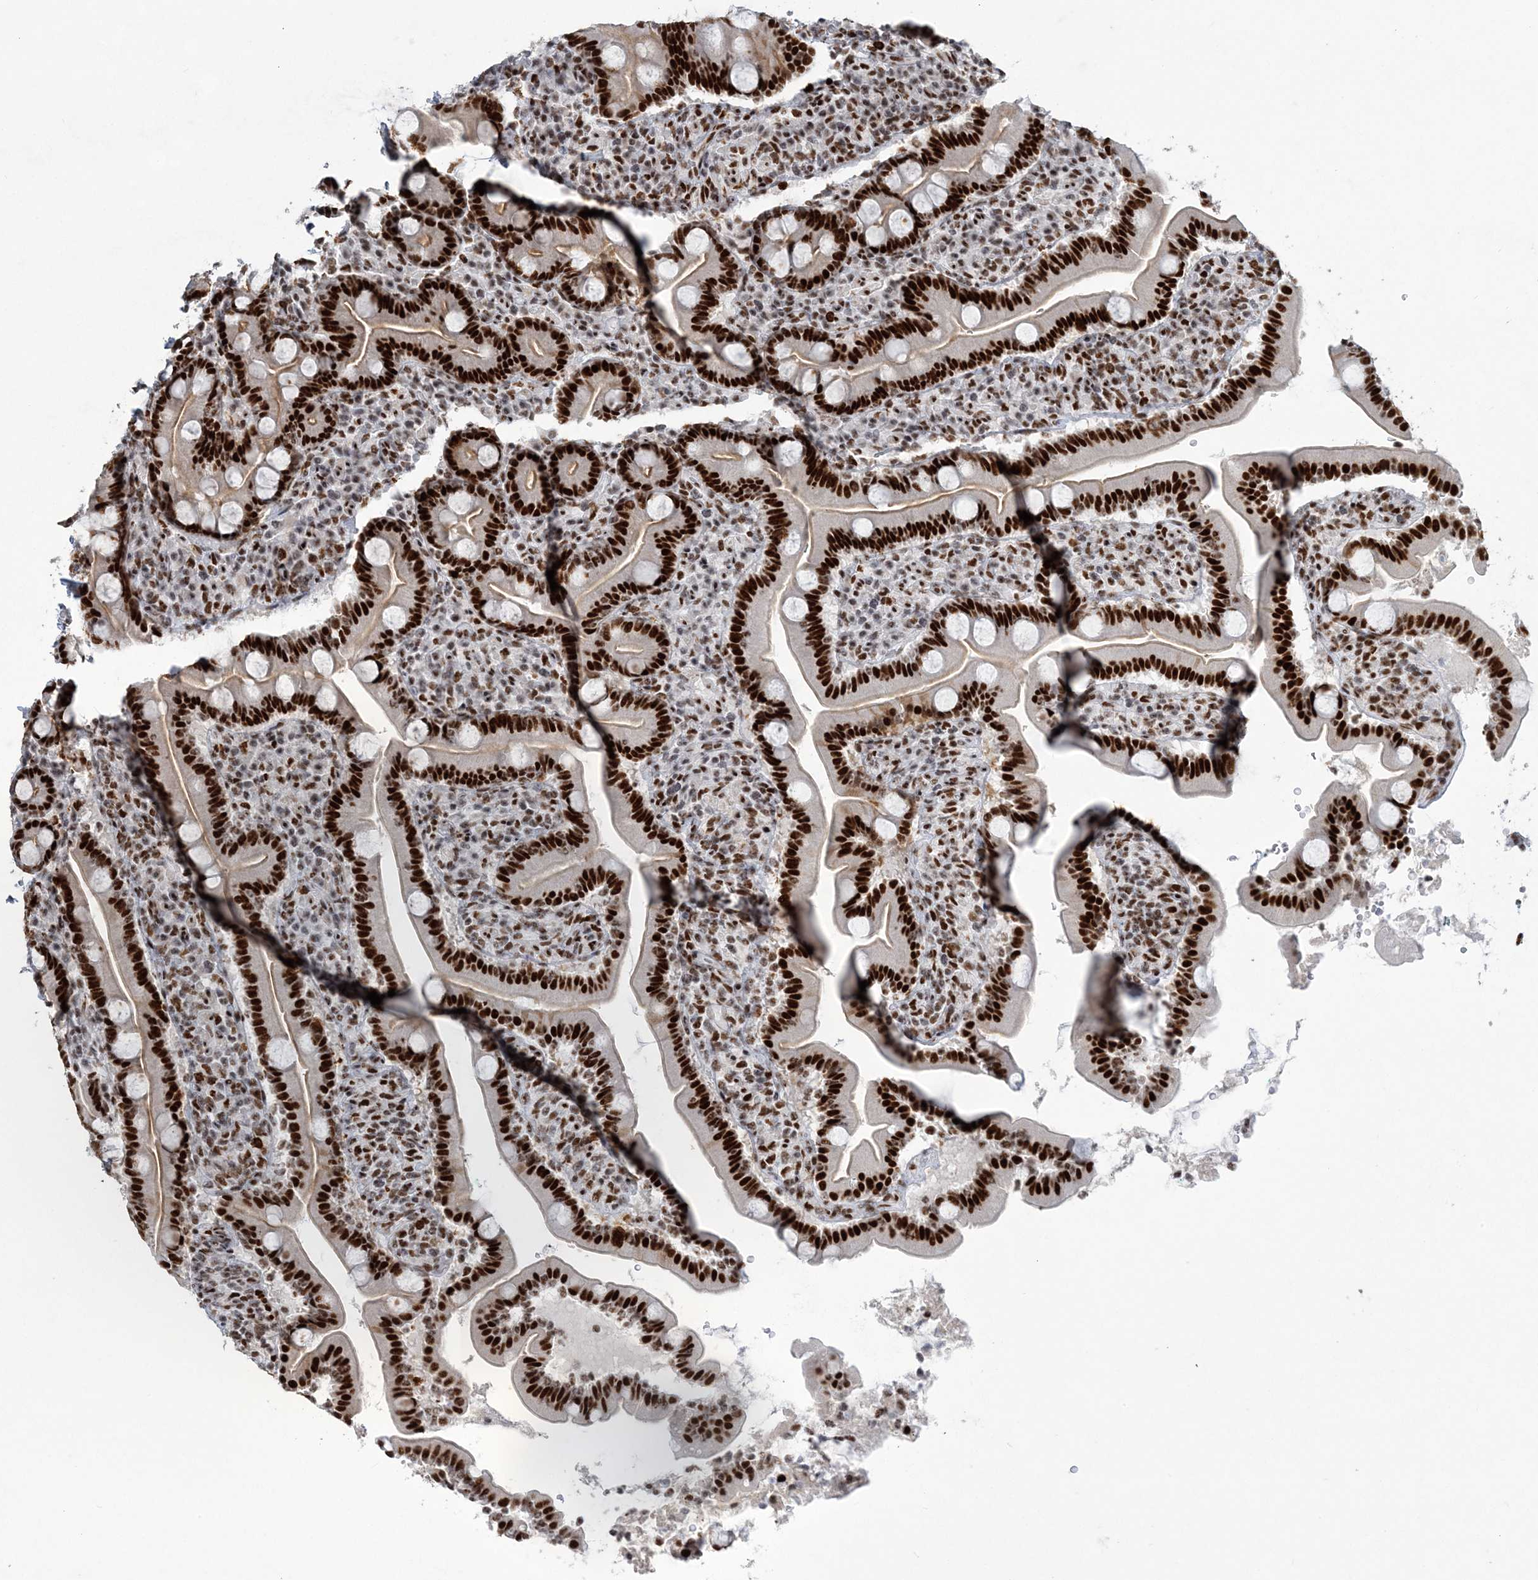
{"staining": {"intensity": "strong", "quantity": ">75%", "location": "nuclear"}, "tissue": "duodenum", "cell_type": "Glandular cells", "image_type": "normal", "snomed": [{"axis": "morphology", "description": "Normal tissue, NOS"}, {"axis": "topography", "description": "Duodenum"}], "caption": "IHC histopathology image of normal human duodenum stained for a protein (brown), which shows high levels of strong nuclear expression in approximately >75% of glandular cells.", "gene": "ZBTB7A", "patient": {"sex": "male", "age": 35}}